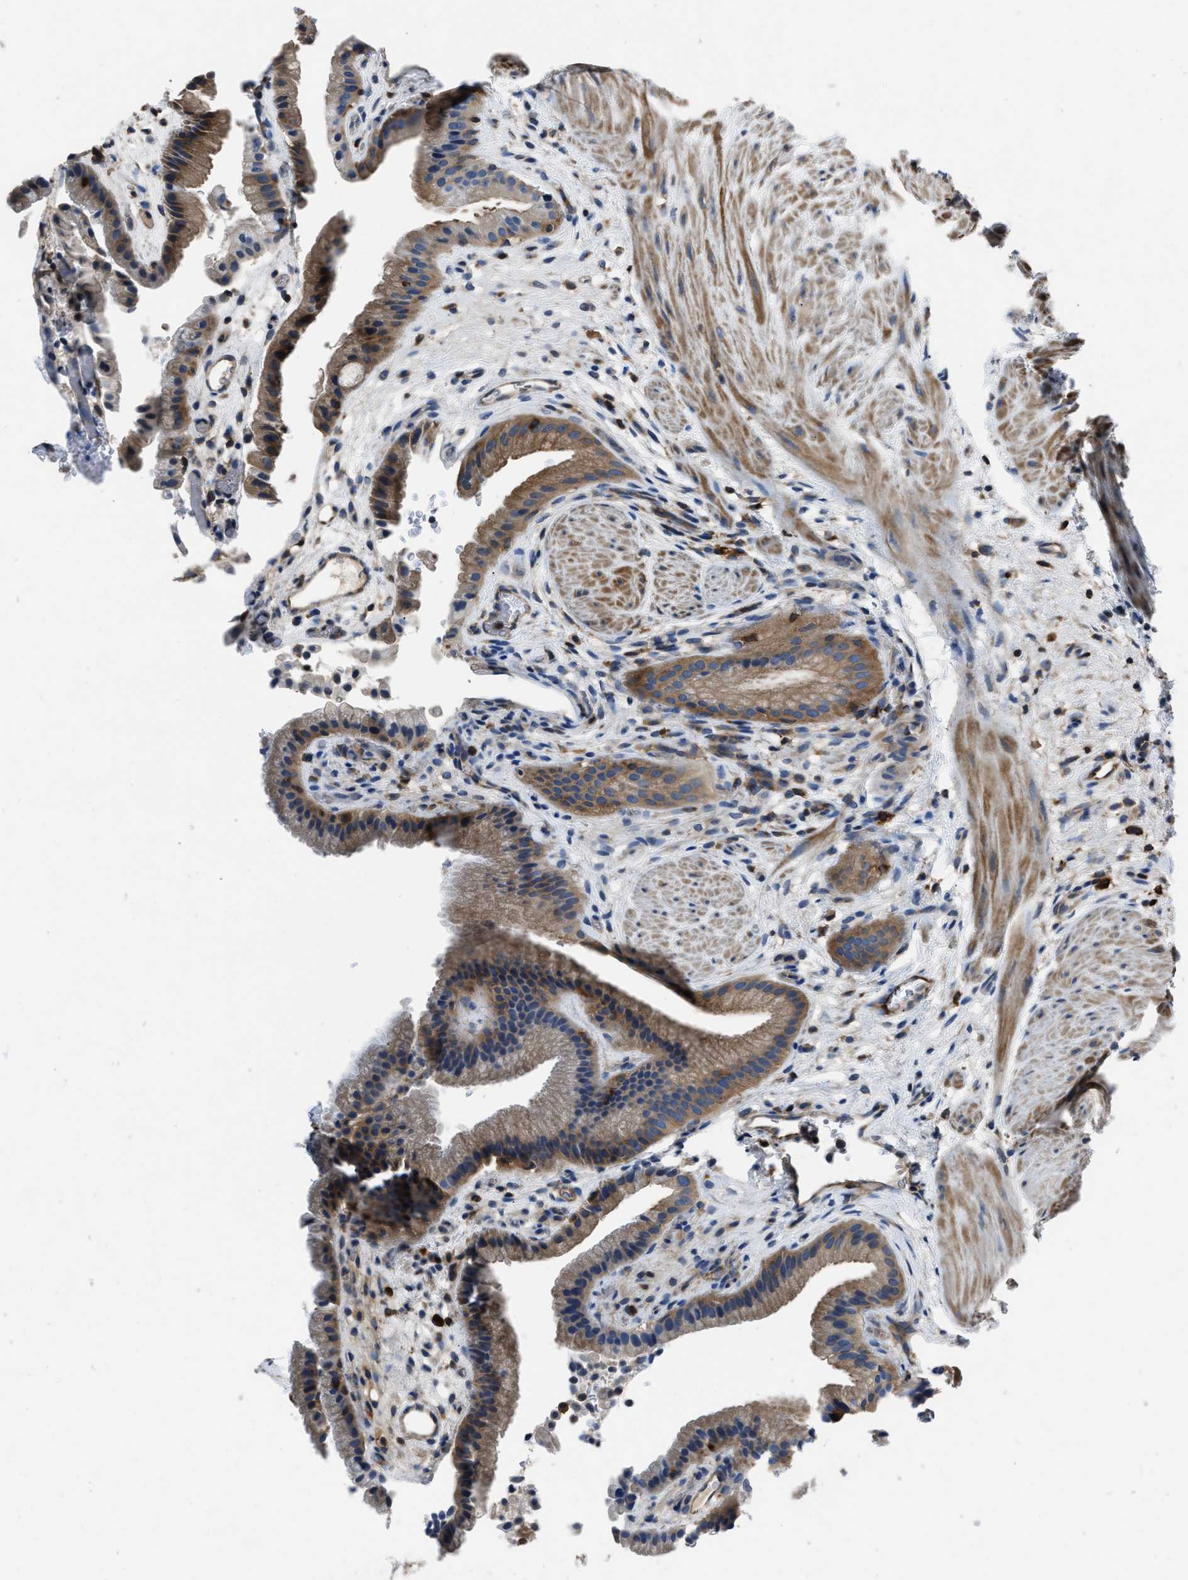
{"staining": {"intensity": "moderate", "quantity": ">75%", "location": "cytoplasmic/membranous"}, "tissue": "gallbladder", "cell_type": "Glandular cells", "image_type": "normal", "snomed": [{"axis": "morphology", "description": "Normal tissue, NOS"}, {"axis": "topography", "description": "Gallbladder"}], "caption": "Gallbladder stained with IHC reveals moderate cytoplasmic/membranous expression in about >75% of glandular cells. The staining was performed using DAB (3,3'-diaminobenzidine), with brown indicating positive protein expression. Nuclei are stained blue with hematoxylin.", "gene": "YARS1", "patient": {"sex": "male", "age": 49}}